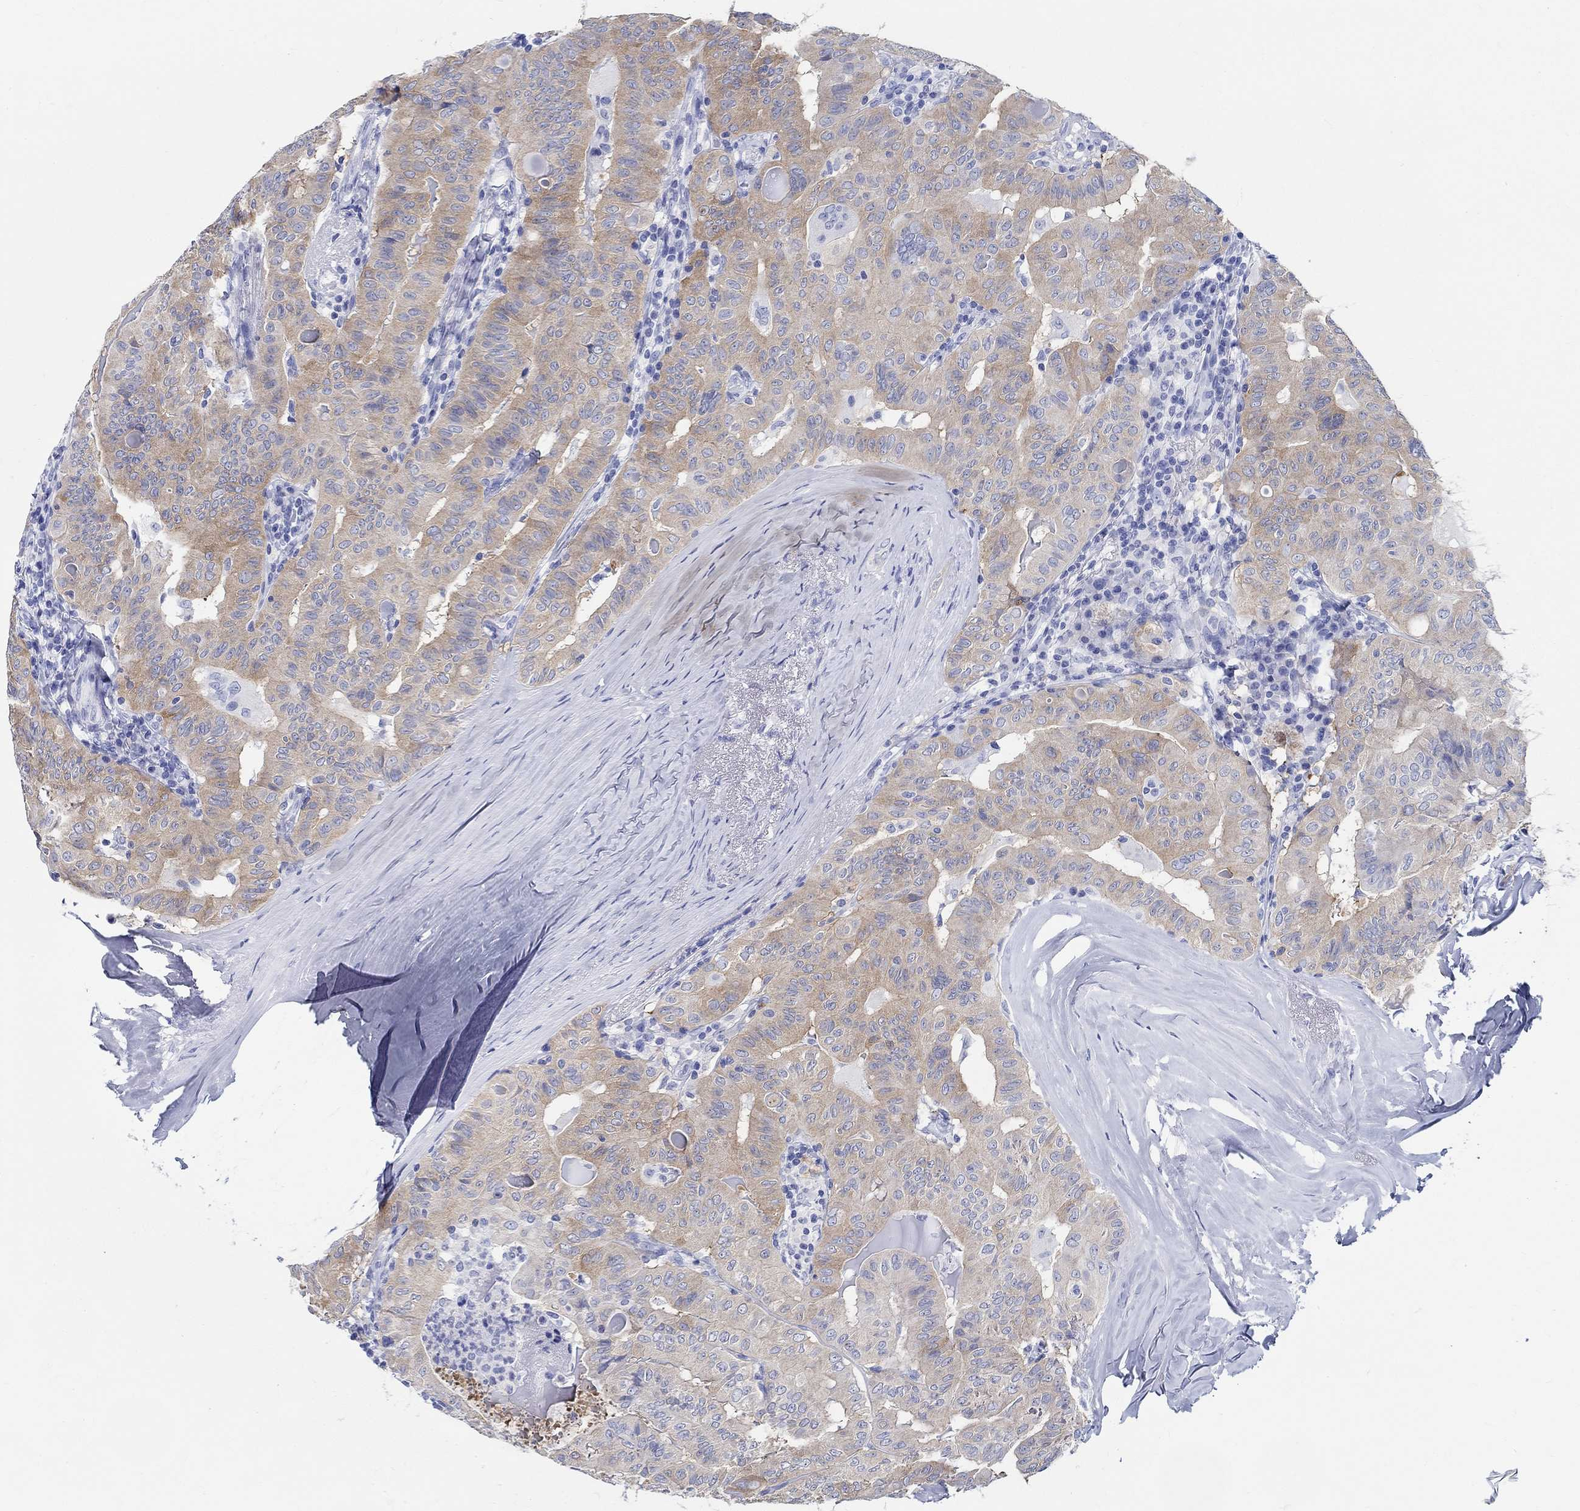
{"staining": {"intensity": "moderate", "quantity": "25%-75%", "location": "cytoplasmic/membranous"}, "tissue": "thyroid cancer", "cell_type": "Tumor cells", "image_type": "cancer", "snomed": [{"axis": "morphology", "description": "Papillary adenocarcinoma, NOS"}, {"axis": "topography", "description": "Thyroid gland"}], "caption": "Protein expression analysis of thyroid papillary adenocarcinoma demonstrates moderate cytoplasmic/membranous staining in about 25%-75% of tumor cells.", "gene": "FBXO2", "patient": {"sex": "female", "age": 68}}